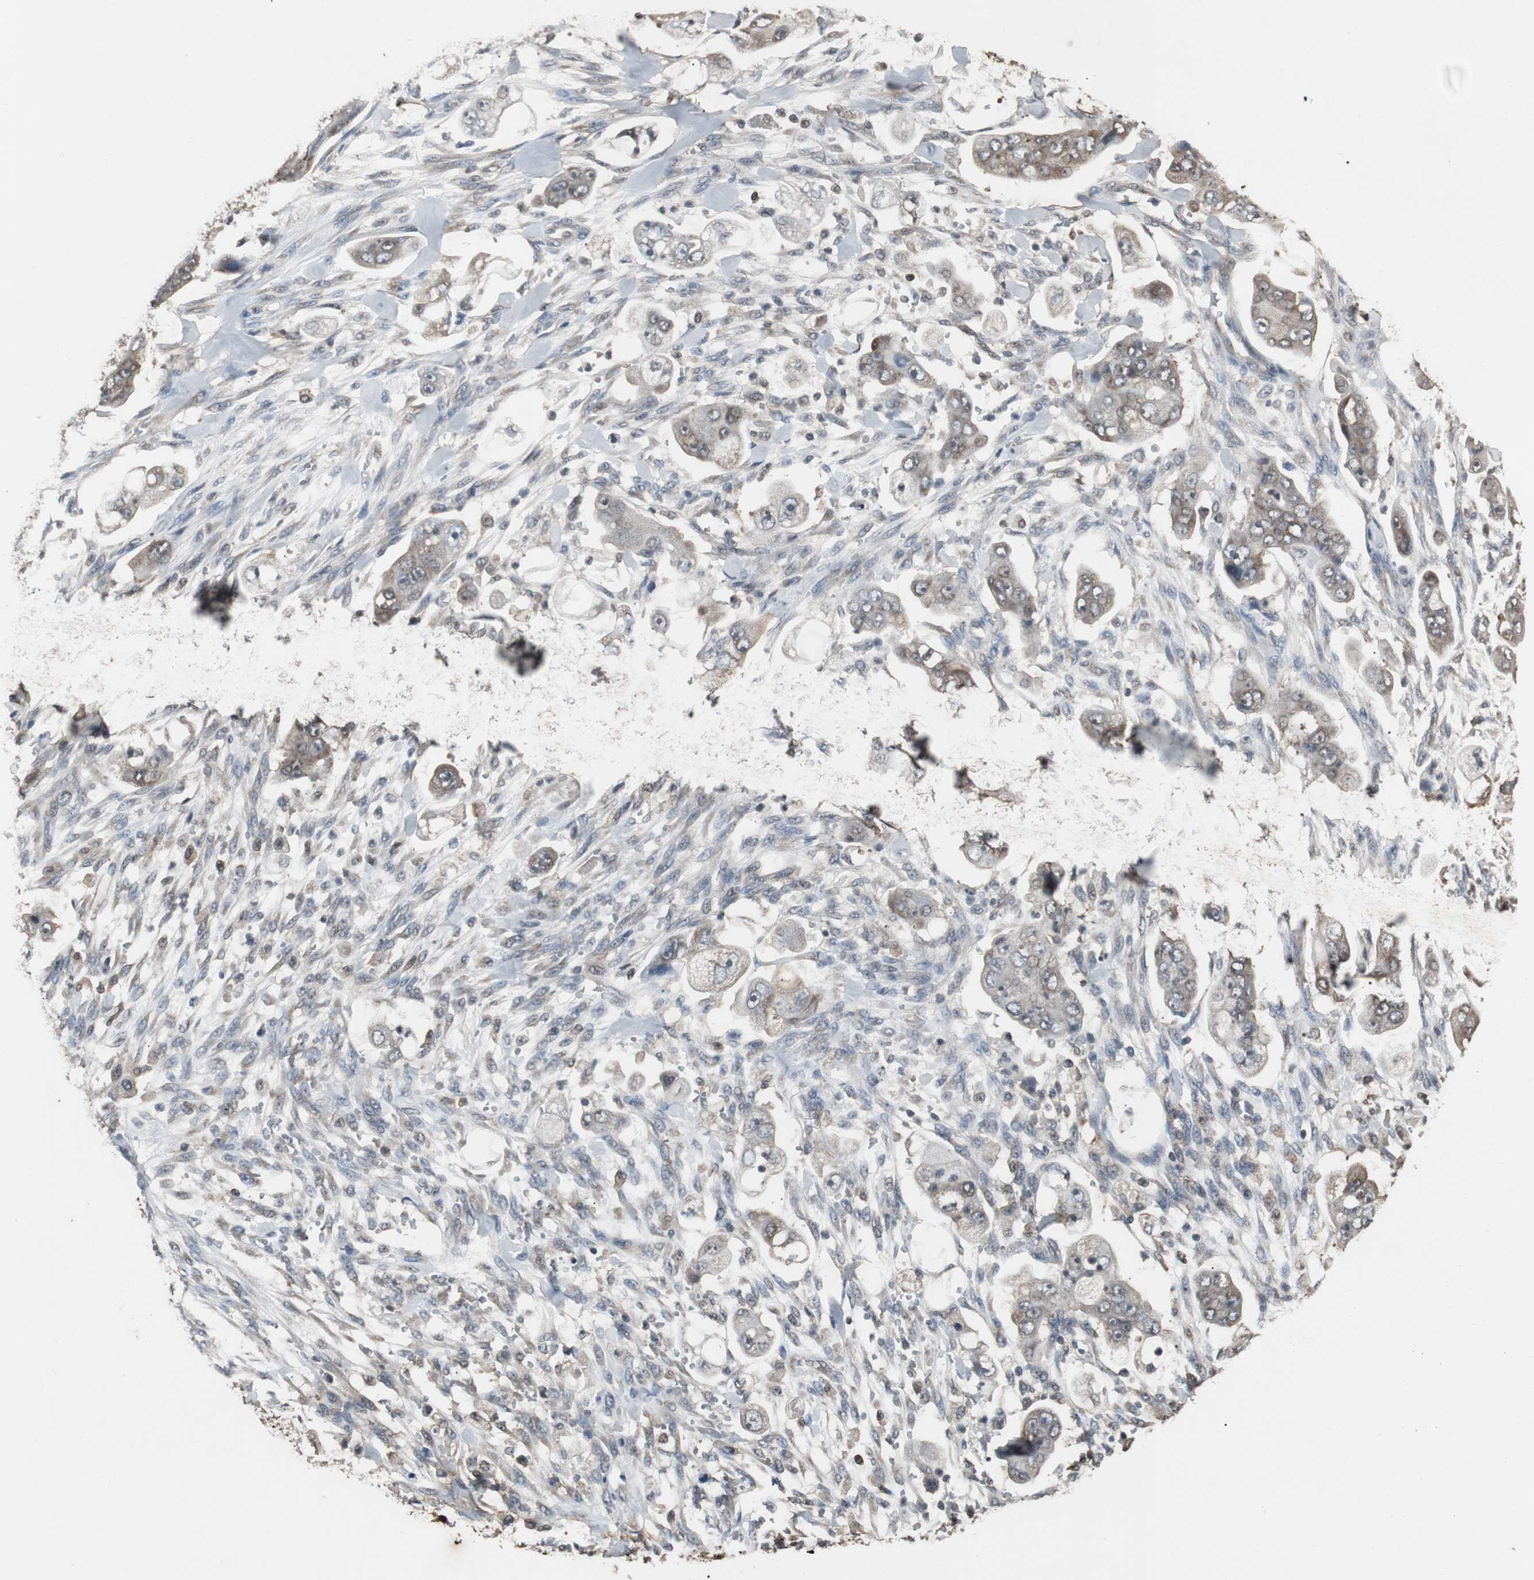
{"staining": {"intensity": "moderate", "quantity": "25%-75%", "location": "cytoplasmic/membranous"}, "tissue": "stomach cancer", "cell_type": "Tumor cells", "image_type": "cancer", "snomed": [{"axis": "morphology", "description": "Adenocarcinoma, NOS"}, {"axis": "topography", "description": "Stomach"}], "caption": "A brown stain highlights moderate cytoplasmic/membranous staining of a protein in human stomach cancer (adenocarcinoma) tumor cells.", "gene": "ZSCAN22", "patient": {"sex": "male", "age": 62}}